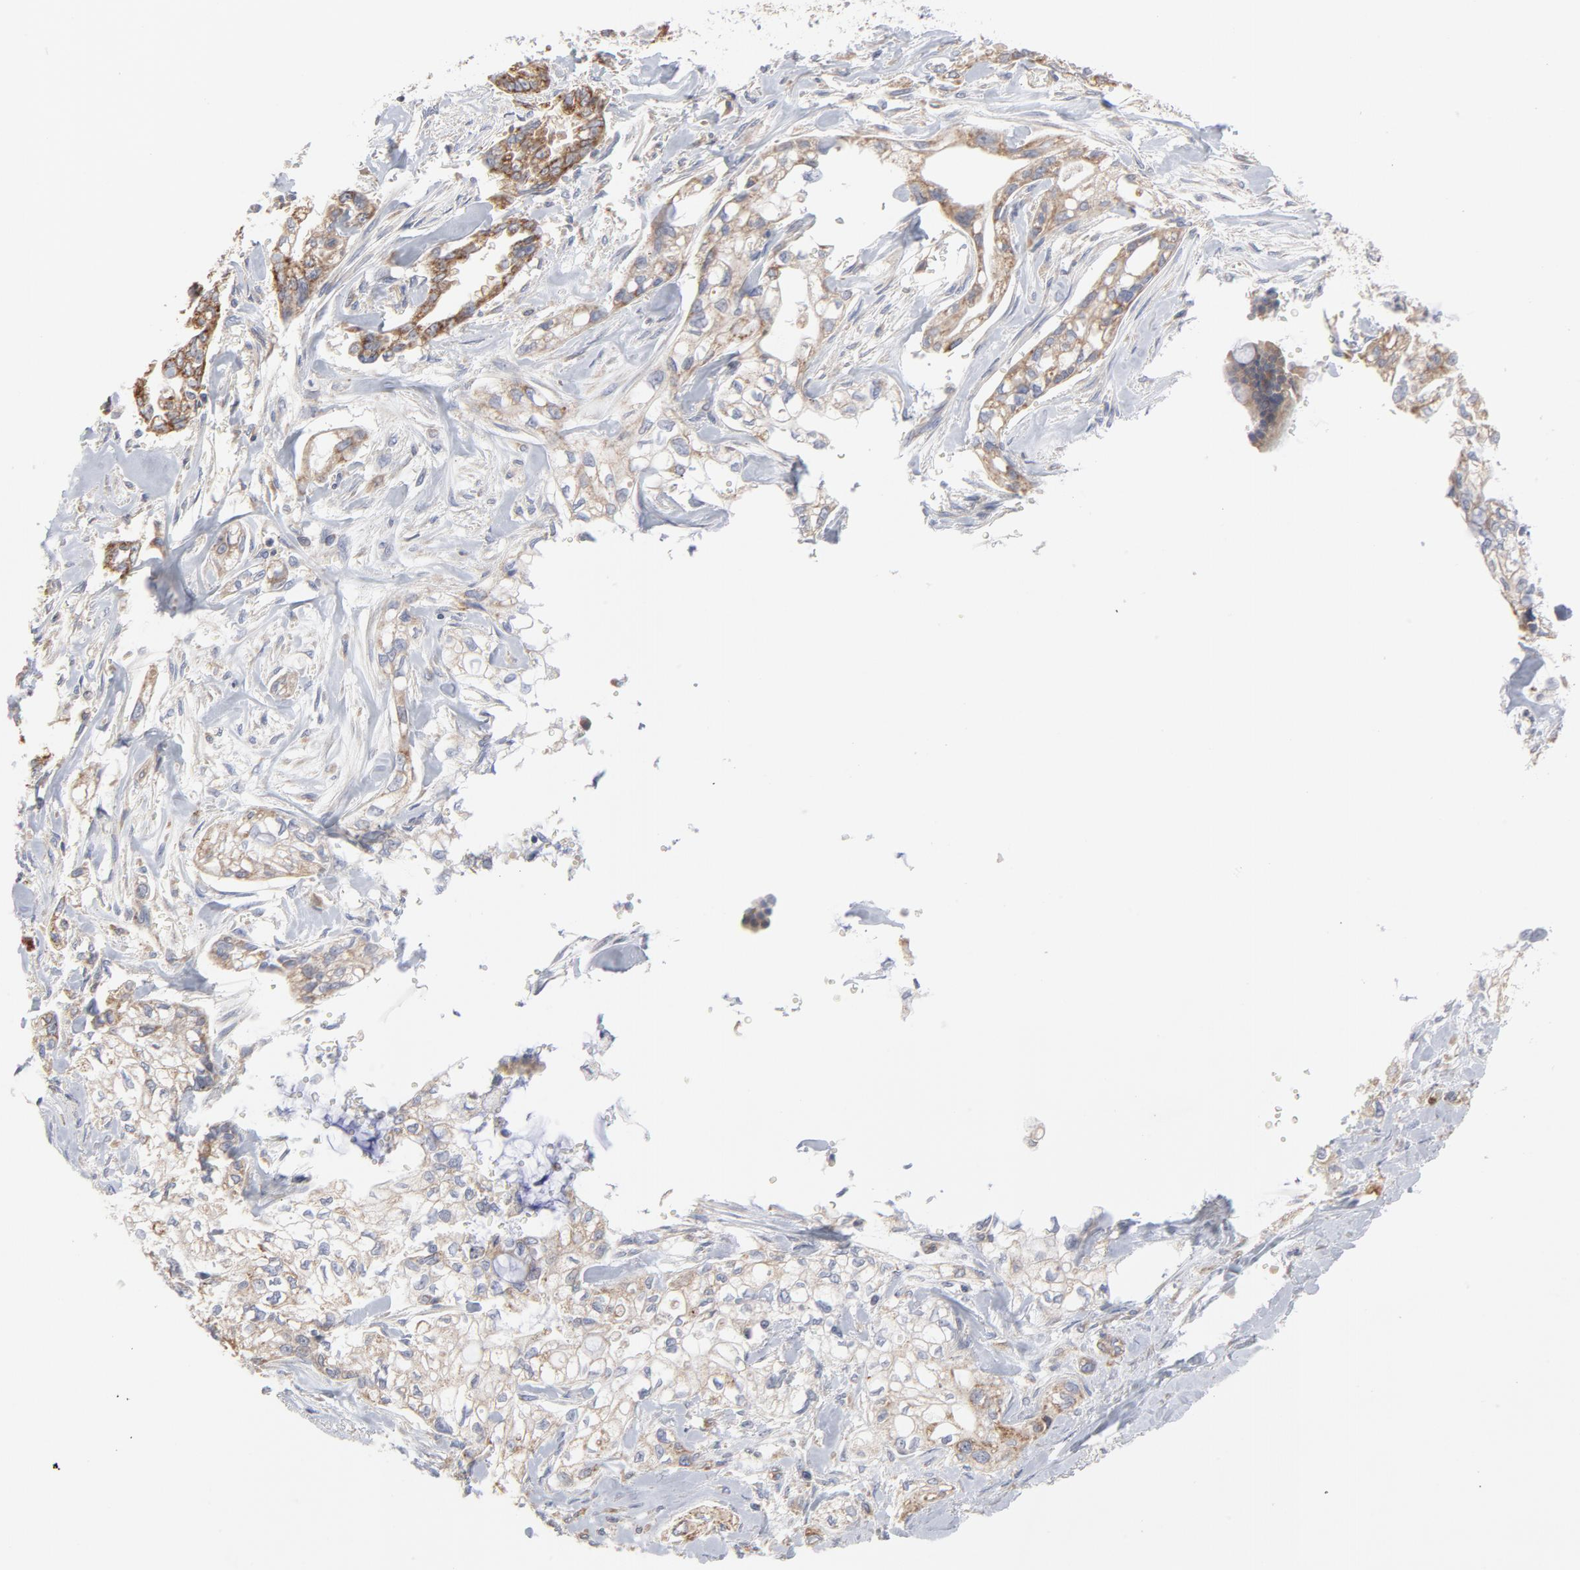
{"staining": {"intensity": "moderate", "quantity": ">75%", "location": "cytoplasmic/membranous"}, "tissue": "pancreatic cancer", "cell_type": "Tumor cells", "image_type": "cancer", "snomed": [{"axis": "morphology", "description": "Normal tissue, NOS"}, {"axis": "topography", "description": "Pancreas"}], "caption": "Pancreatic cancer stained with DAB (3,3'-diaminobenzidine) immunohistochemistry (IHC) demonstrates medium levels of moderate cytoplasmic/membranous expression in approximately >75% of tumor cells.", "gene": "PPFIBP2", "patient": {"sex": "male", "age": 42}}